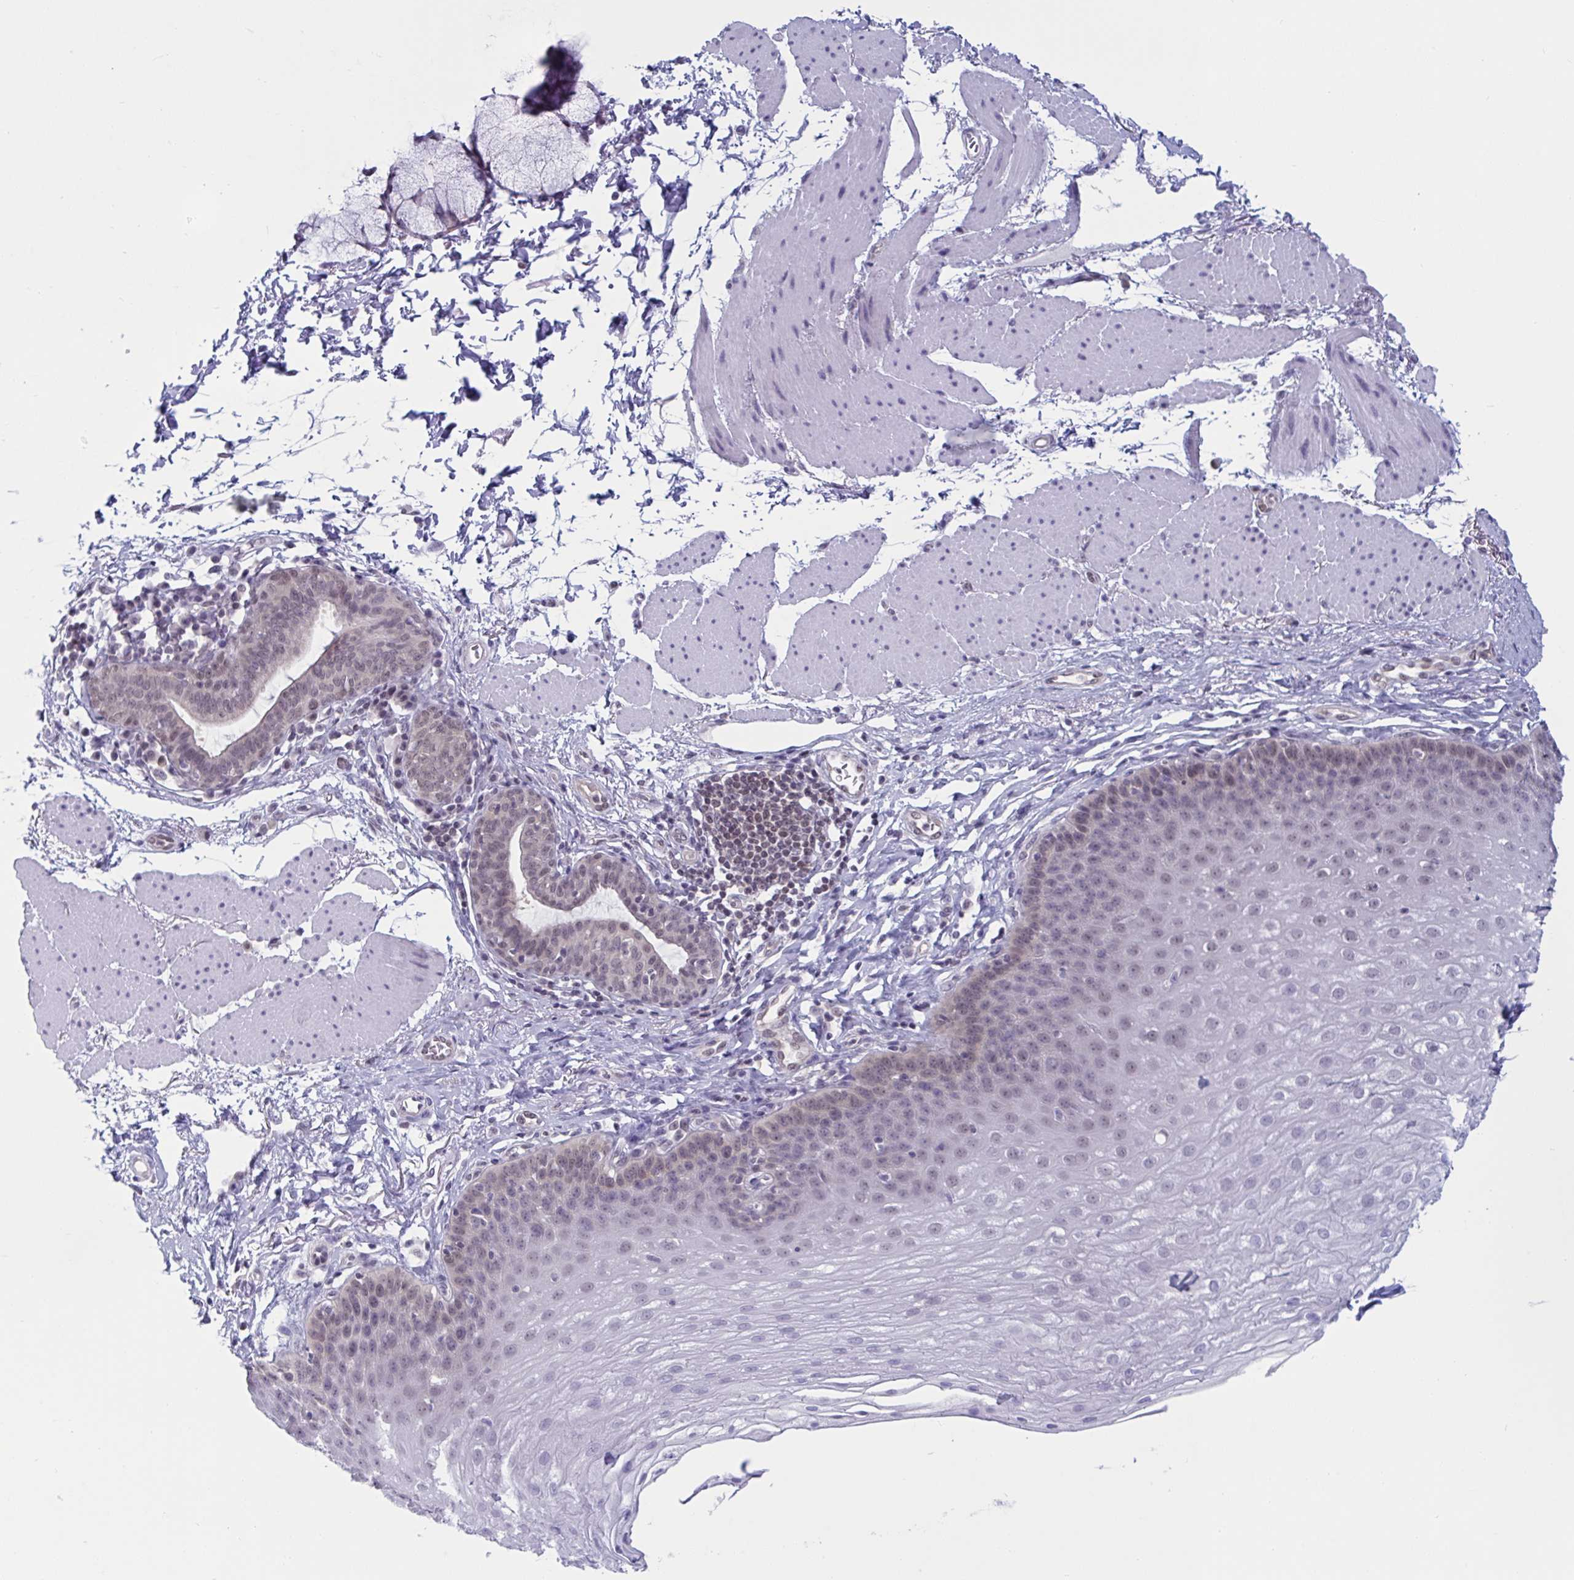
{"staining": {"intensity": "weak", "quantity": "25%-75%", "location": "nuclear"}, "tissue": "esophagus", "cell_type": "Squamous epithelial cells", "image_type": "normal", "snomed": [{"axis": "morphology", "description": "Normal tissue, NOS"}, {"axis": "topography", "description": "Esophagus"}], "caption": "The immunohistochemical stain shows weak nuclear positivity in squamous epithelial cells of normal esophagus.", "gene": "TSN", "patient": {"sex": "female", "age": 81}}